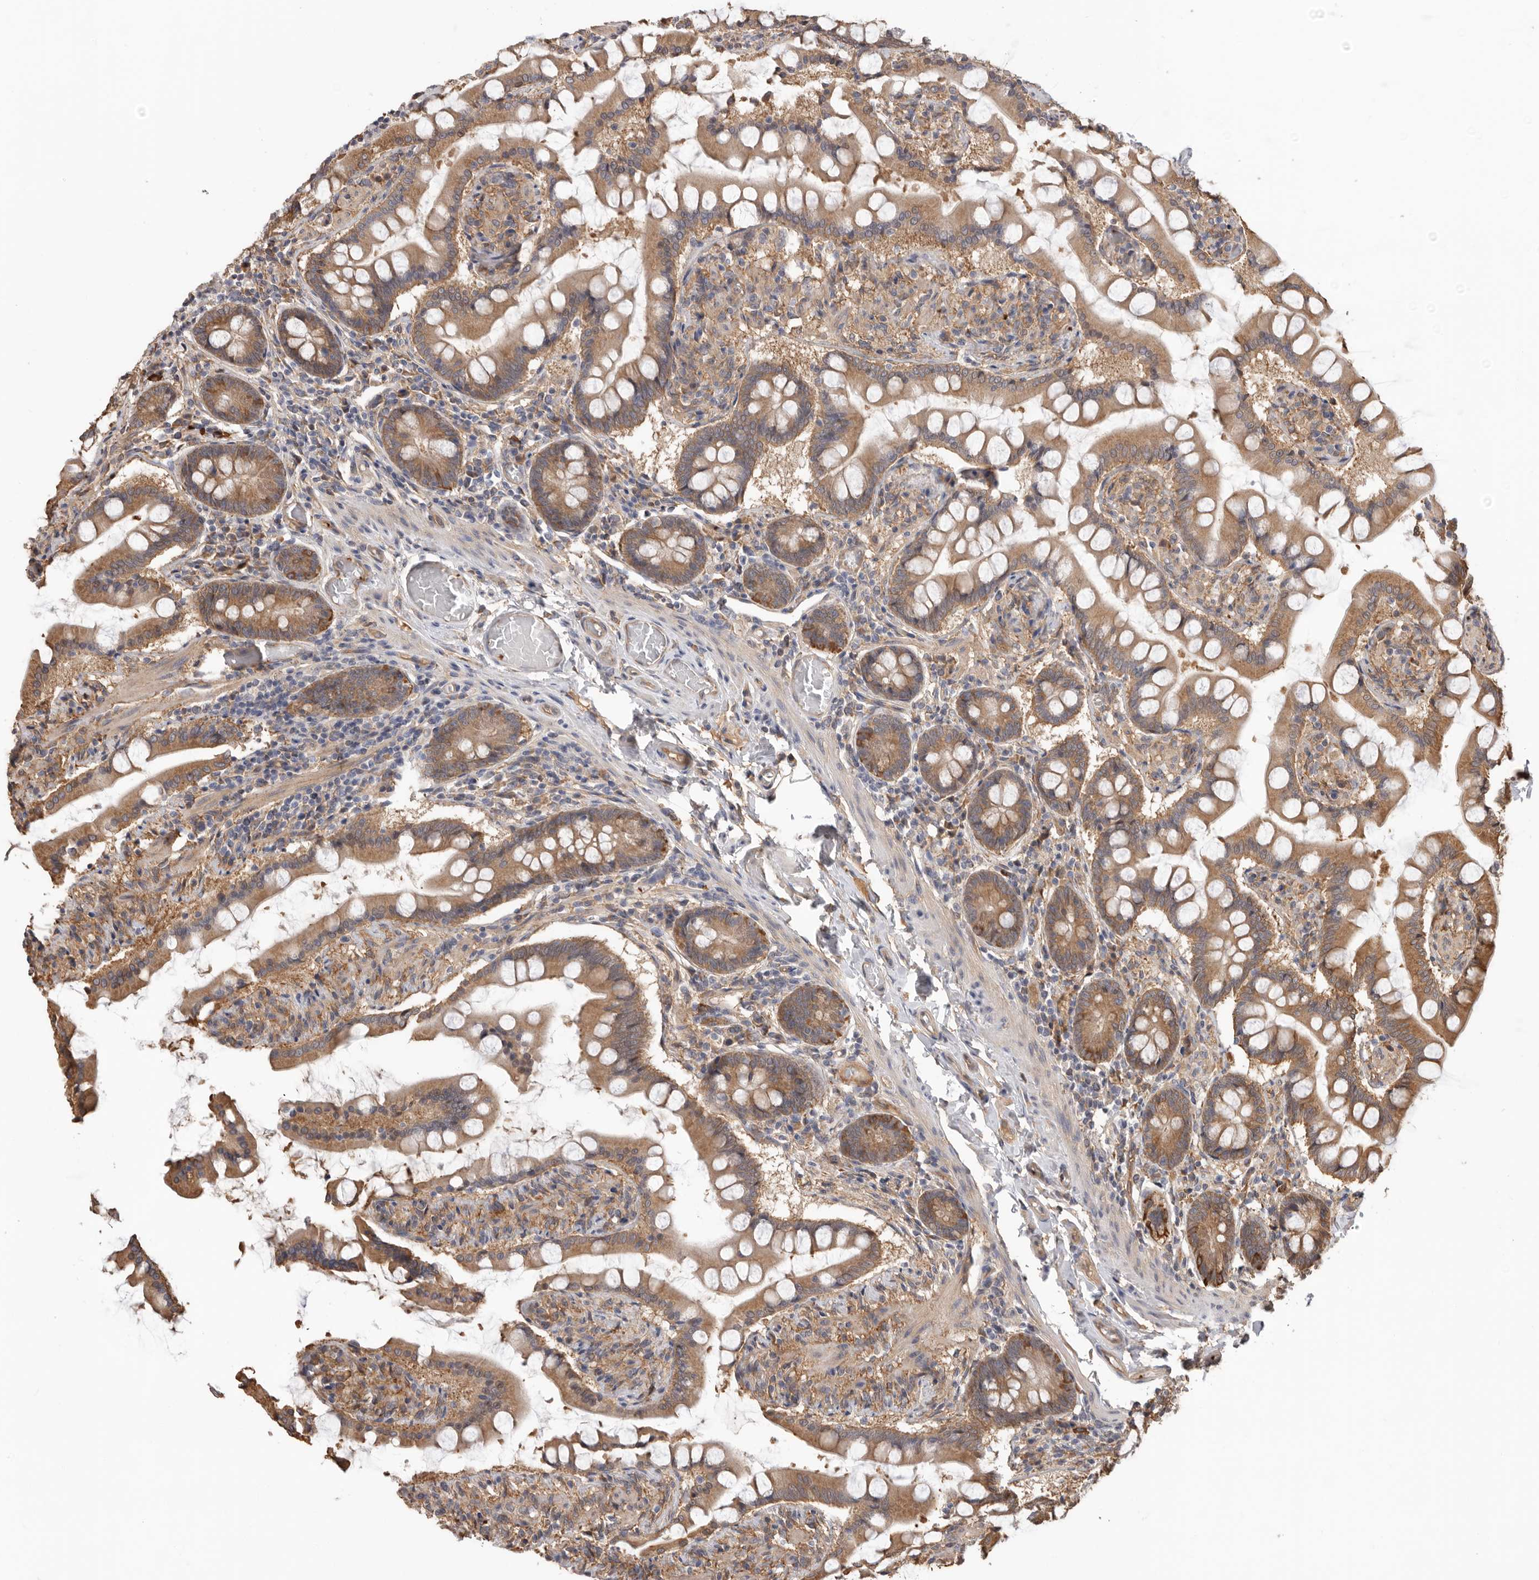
{"staining": {"intensity": "moderate", "quantity": ">75%", "location": "cytoplasmic/membranous"}, "tissue": "small intestine", "cell_type": "Glandular cells", "image_type": "normal", "snomed": [{"axis": "morphology", "description": "Normal tissue, NOS"}, {"axis": "topography", "description": "Small intestine"}], "caption": "Glandular cells exhibit moderate cytoplasmic/membranous positivity in approximately >75% of cells in benign small intestine. (DAB (3,3'-diaminobenzidine) = brown stain, brightfield microscopy at high magnification).", "gene": "CDC42BPB", "patient": {"sex": "male", "age": 41}}